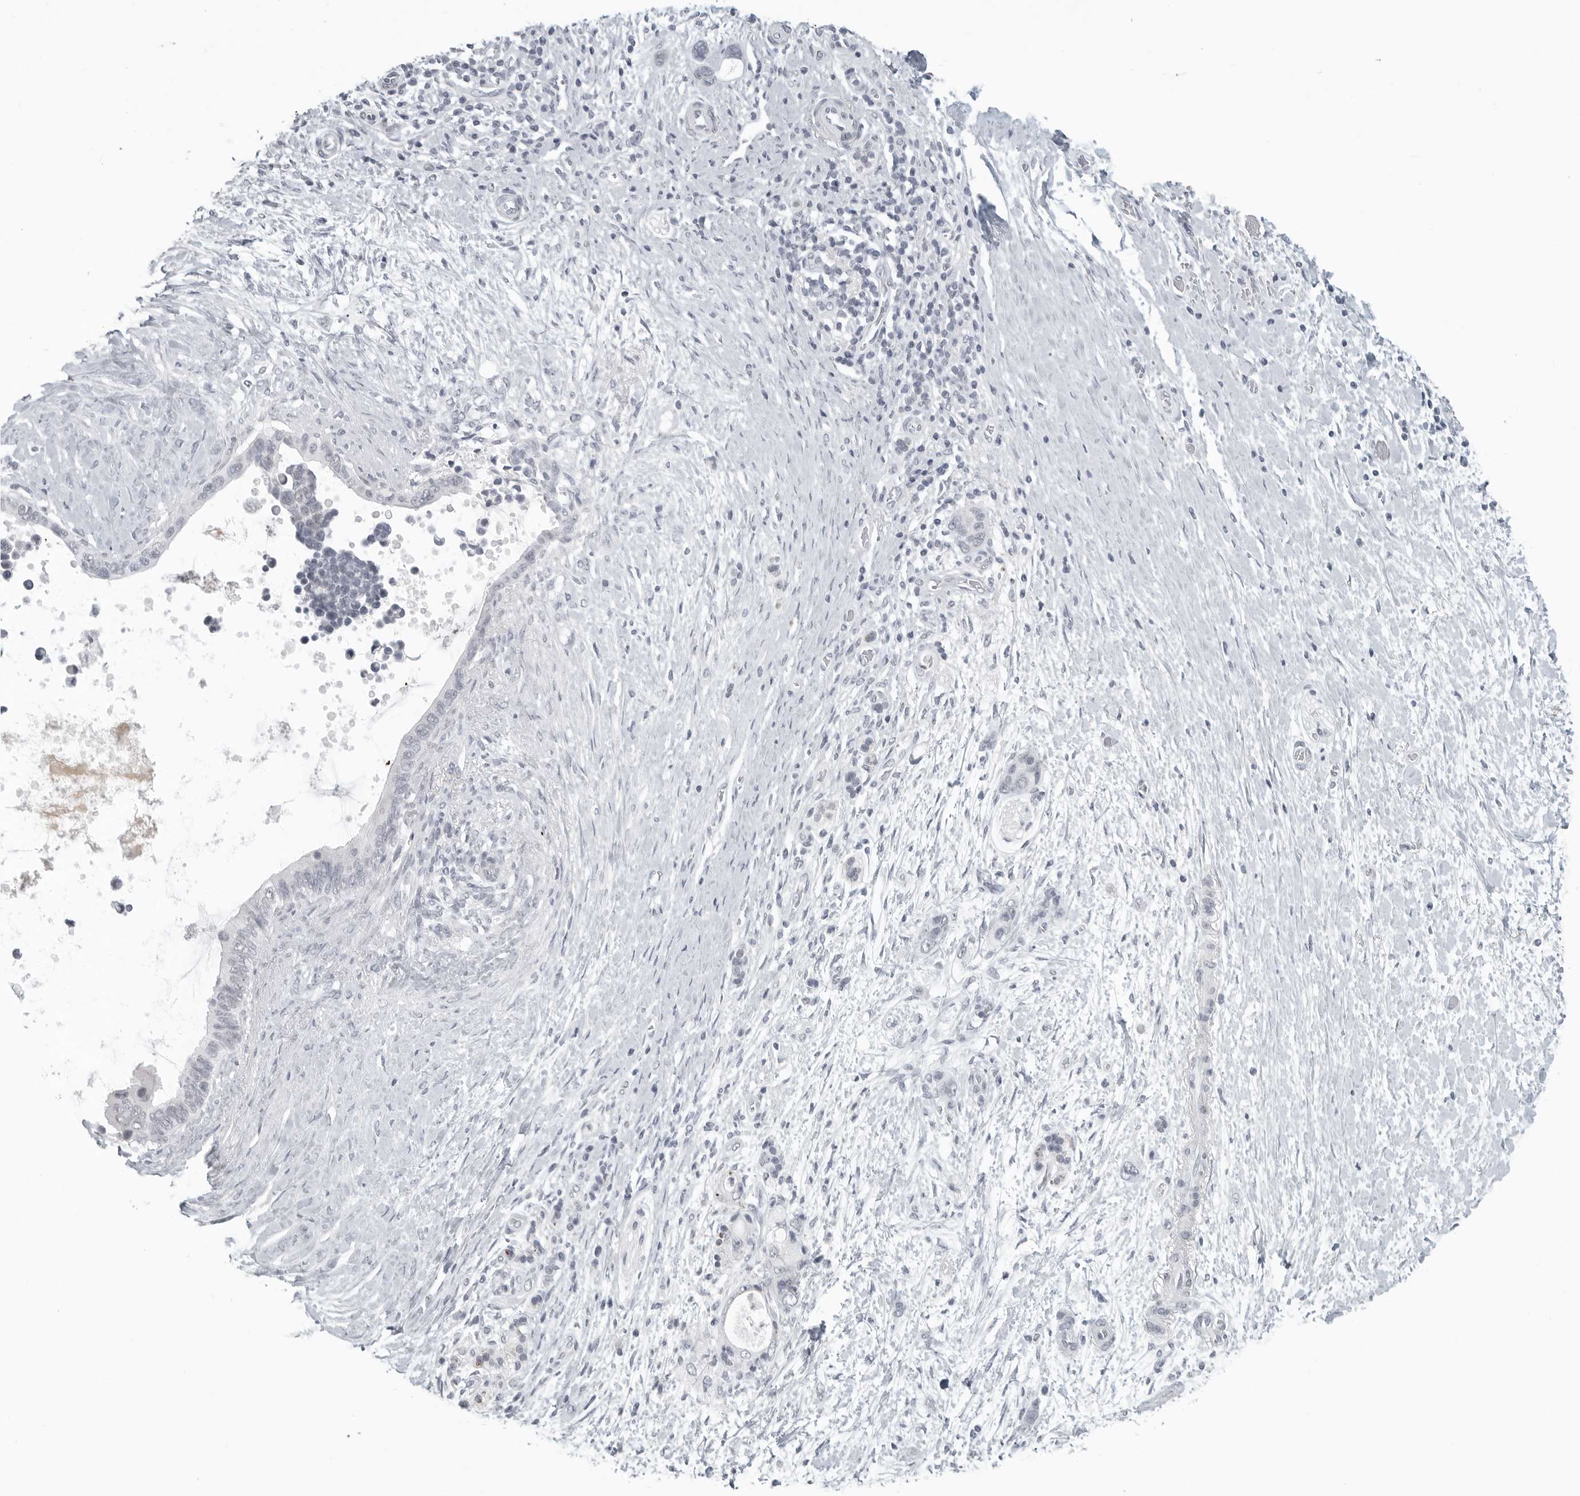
{"staining": {"intensity": "negative", "quantity": "none", "location": "none"}, "tissue": "pancreatic cancer", "cell_type": "Tumor cells", "image_type": "cancer", "snomed": [{"axis": "morphology", "description": "Adenocarcinoma, NOS"}, {"axis": "topography", "description": "Pancreas"}], "caption": "An IHC micrograph of pancreatic adenocarcinoma is shown. There is no staining in tumor cells of pancreatic adenocarcinoma.", "gene": "BPIFA1", "patient": {"sex": "female", "age": 72}}